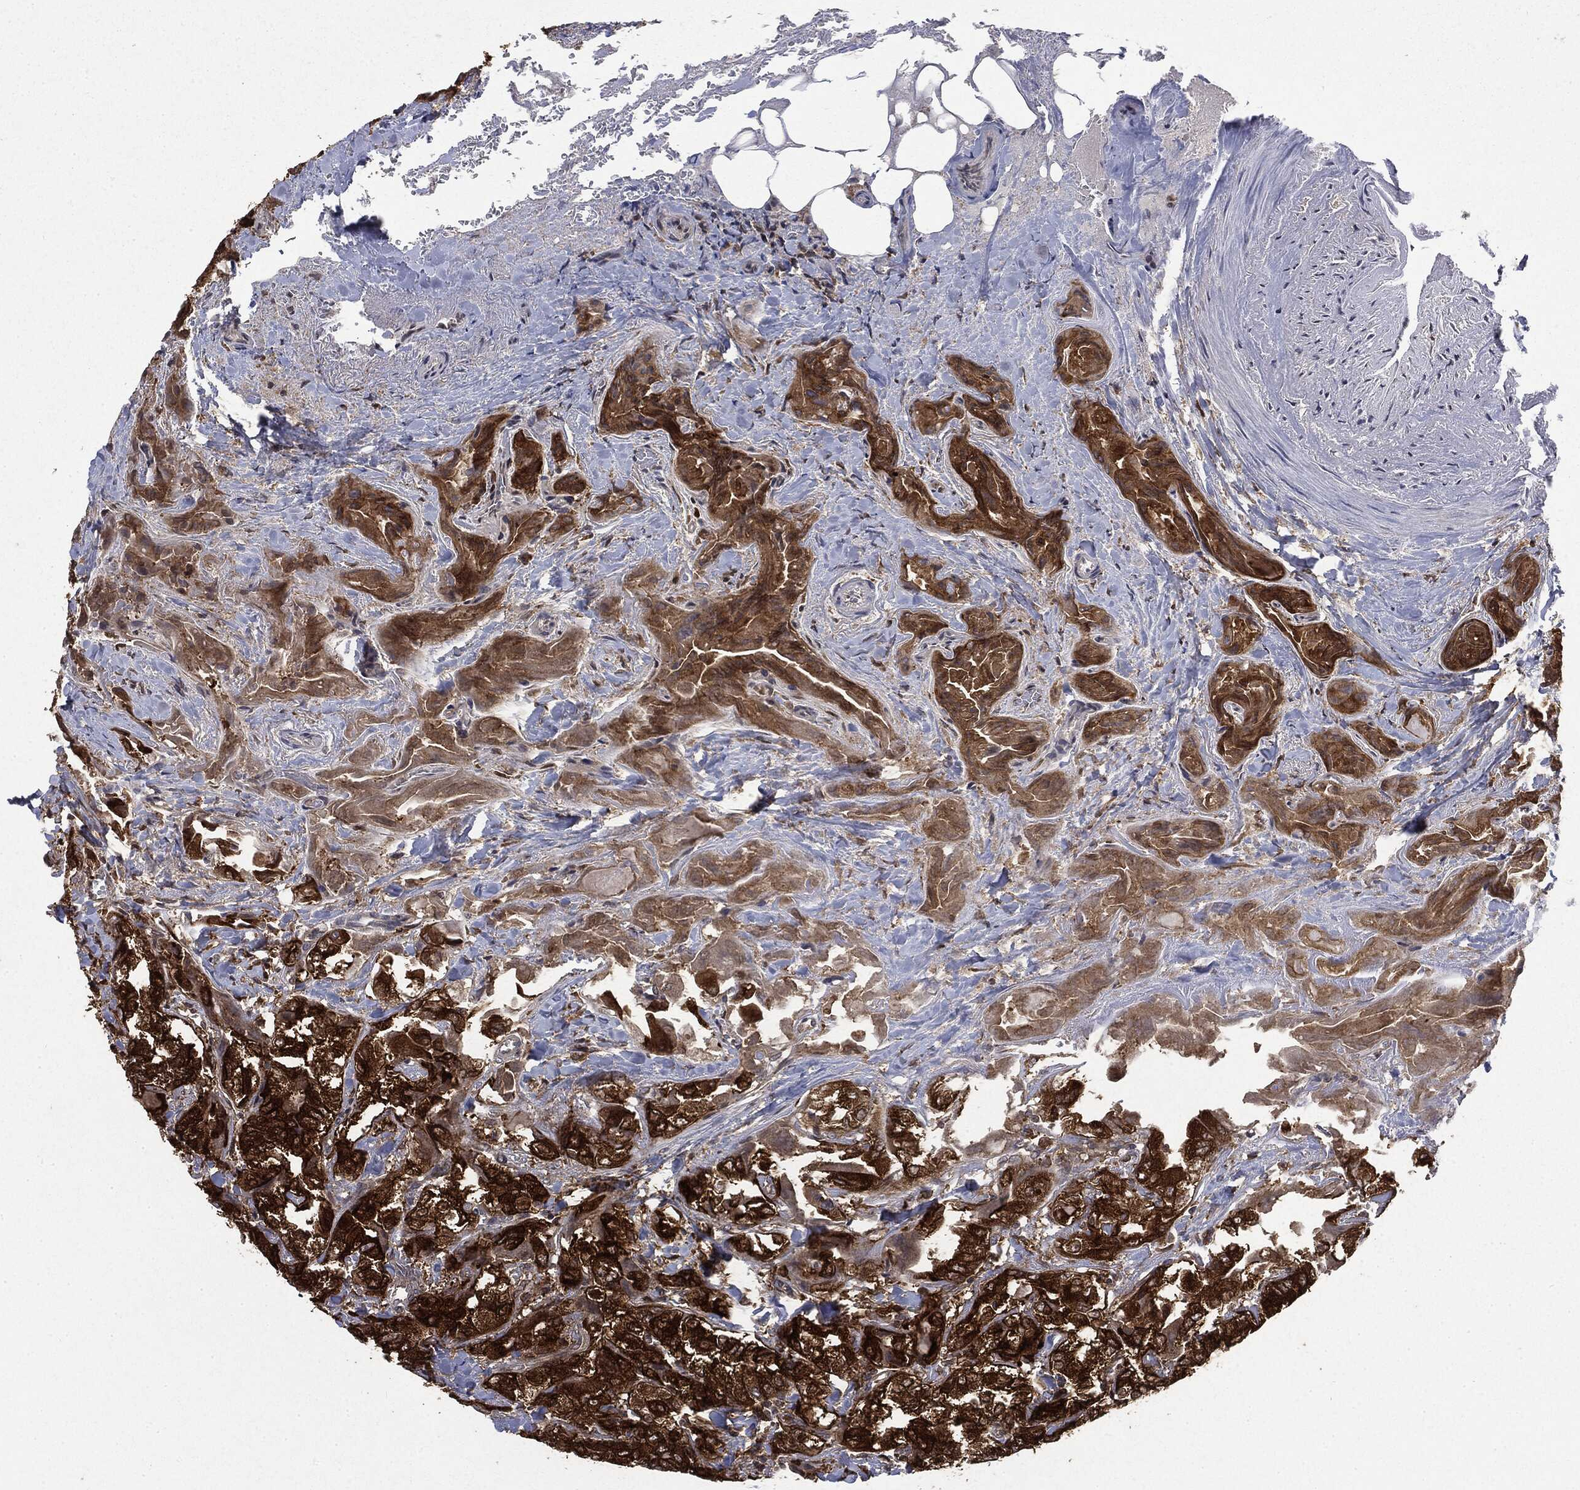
{"staining": {"intensity": "strong", "quantity": ">75%", "location": "cytoplasmic/membranous"}, "tissue": "thyroid cancer", "cell_type": "Tumor cells", "image_type": "cancer", "snomed": [{"axis": "morphology", "description": "Normal tissue, NOS"}, {"axis": "morphology", "description": "Papillary adenocarcinoma, NOS"}, {"axis": "topography", "description": "Thyroid gland"}], "caption": "A brown stain labels strong cytoplasmic/membranous positivity of a protein in papillary adenocarcinoma (thyroid) tumor cells.", "gene": "SNX5", "patient": {"sex": "female", "age": 66}}